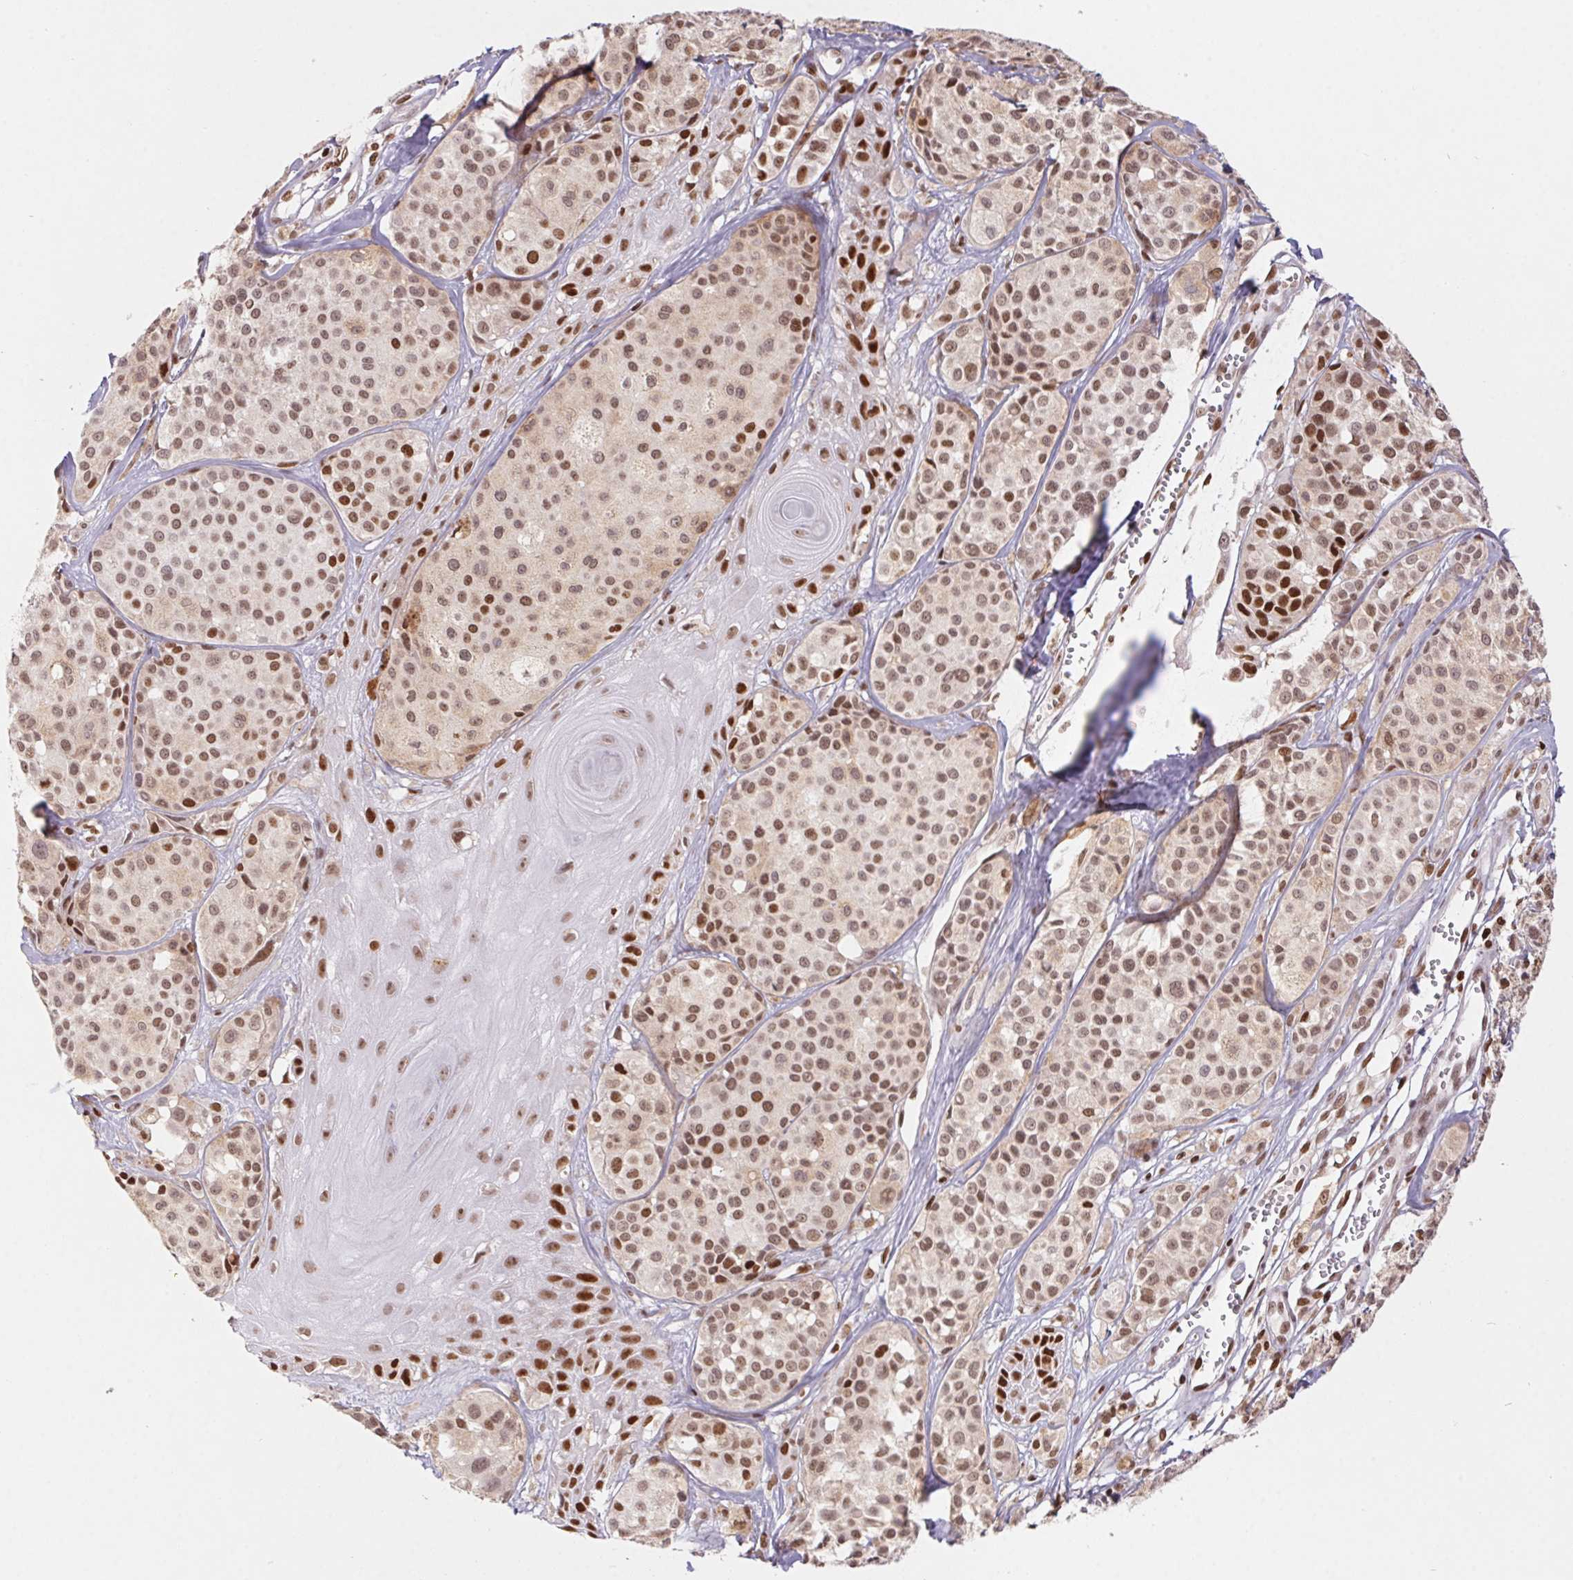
{"staining": {"intensity": "moderate", "quantity": ">75%", "location": "nuclear"}, "tissue": "melanoma", "cell_type": "Tumor cells", "image_type": "cancer", "snomed": [{"axis": "morphology", "description": "Malignant melanoma, NOS"}, {"axis": "topography", "description": "Skin"}], "caption": "Immunohistochemical staining of melanoma reveals medium levels of moderate nuclear positivity in about >75% of tumor cells. Ihc stains the protein of interest in brown and the nuclei are stained blue.", "gene": "POLD3", "patient": {"sex": "male", "age": 77}}